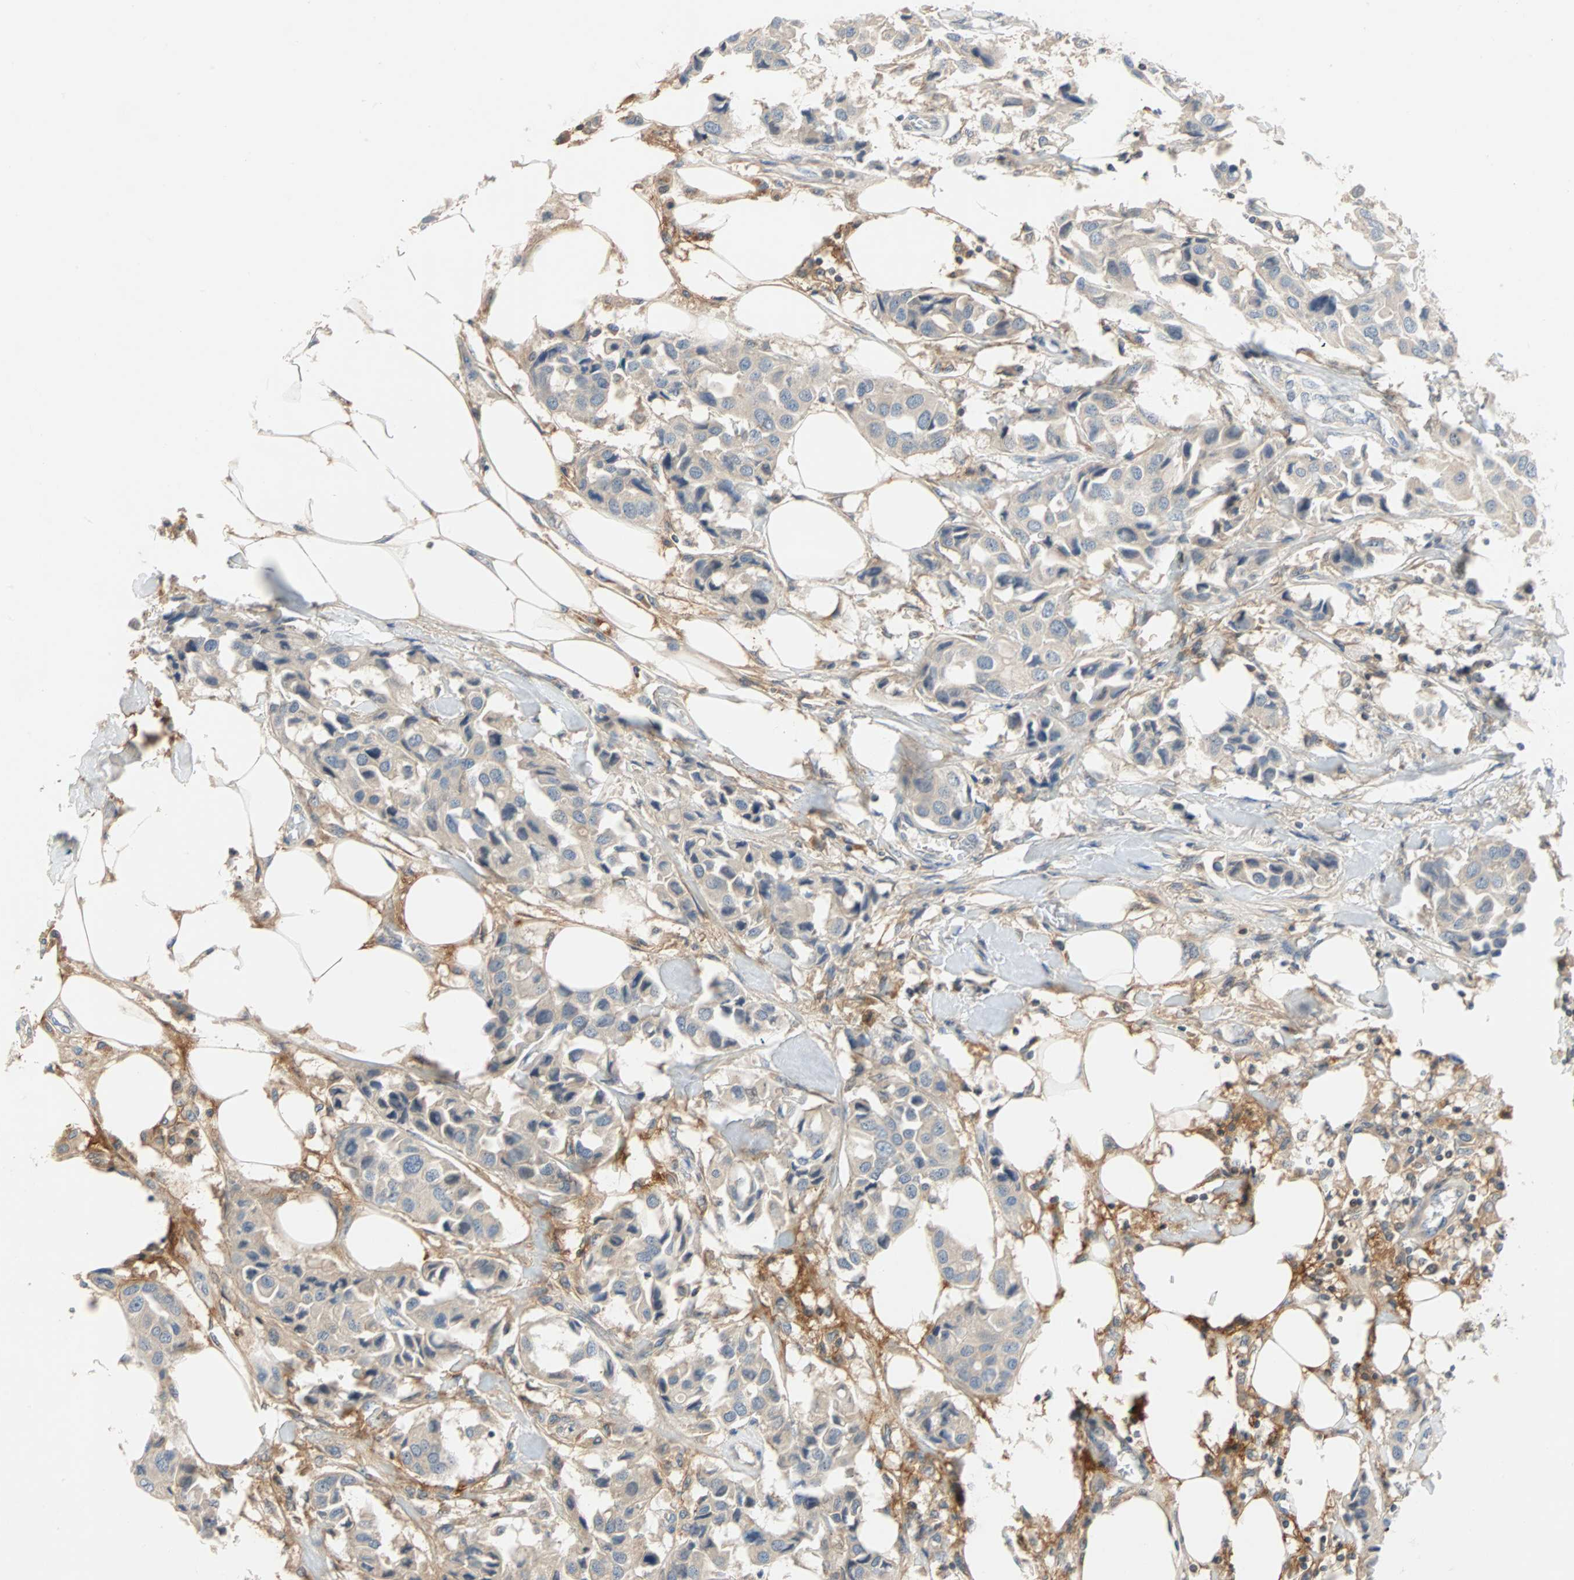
{"staining": {"intensity": "weak", "quantity": ">75%", "location": "cytoplasmic/membranous"}, "tissue": "breast cancer", "cell_type": "Tumor cells", "image_type": "cancer", "snomed": [{"axis": "morphology", "description": "Duct carcinoma"}, {"axis": "topography", "description": "Breast"}], "caption": "High-power microscopy captured an immunohistochemistry photomicrograph of breast cancer, revealing weak cytoplasmic/membranous positivity in about >75% of tumor cells.", "gene": "MAP4K1", "patient": {"sex": "female", "age": 80}}